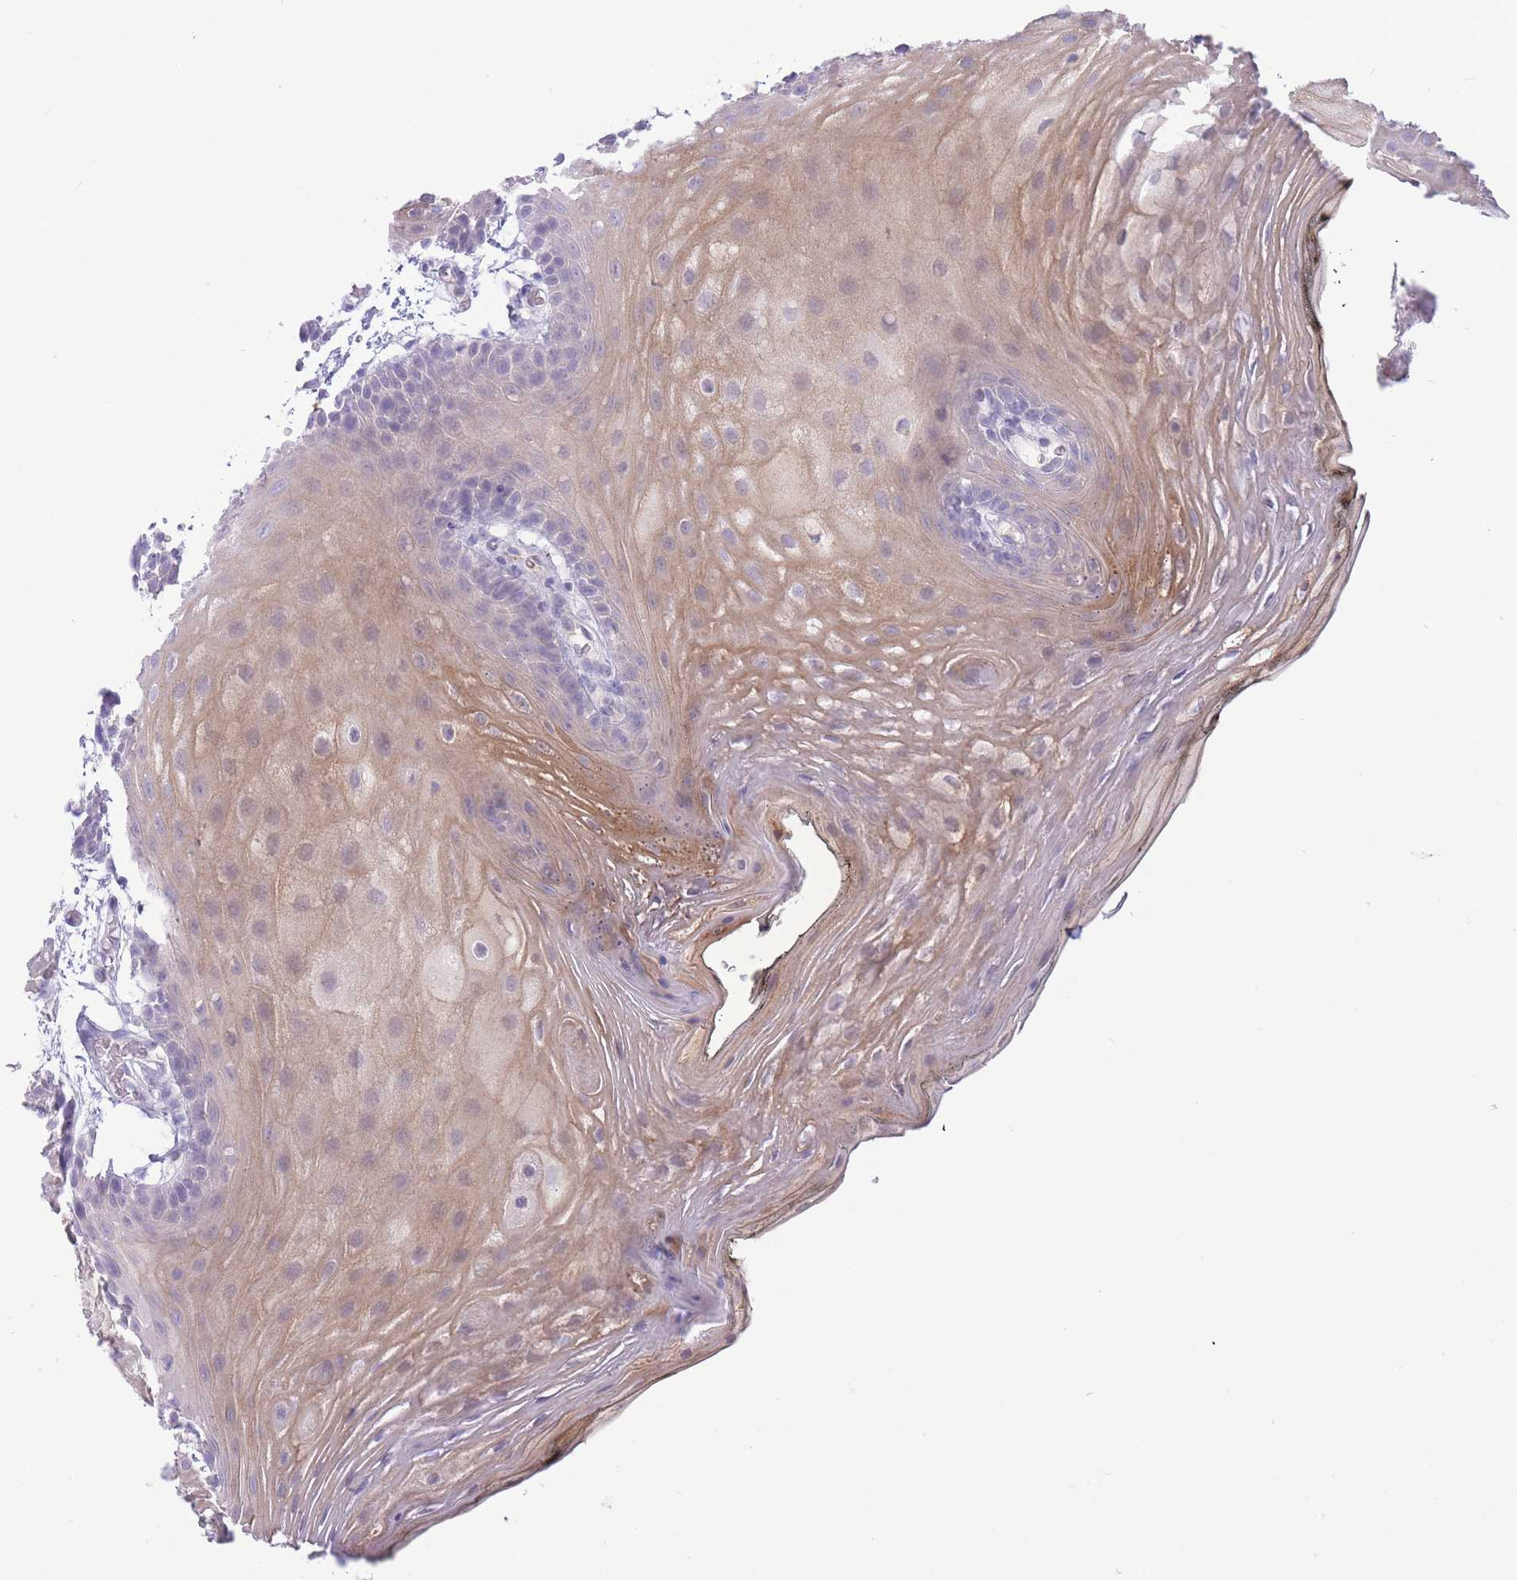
{"staining": {"intensity": "moderate", "quantity": "<25%", "location": "cytoplasmic/membranous"}, "tissue": "oral mucosa", "cell_type": "Squamous epithelial cells", "image_type": "normal", "snomed": [{"axis": "morphology", "description": "Normal tissue, NOS"}, {"axis": "topography", "description": "Oral tissue"}, {"axis": "topography", "description": "Tounge, NOS"}], "caption": "Oral mucosa stained for a protein shows moderate cytoplasmic/membranous positivity in squamous epithelial cells. (IHC, brightfield microscopy, high magnification).", "gene": "ASAP3", "patient": {"sex": "female", "age": 81}}